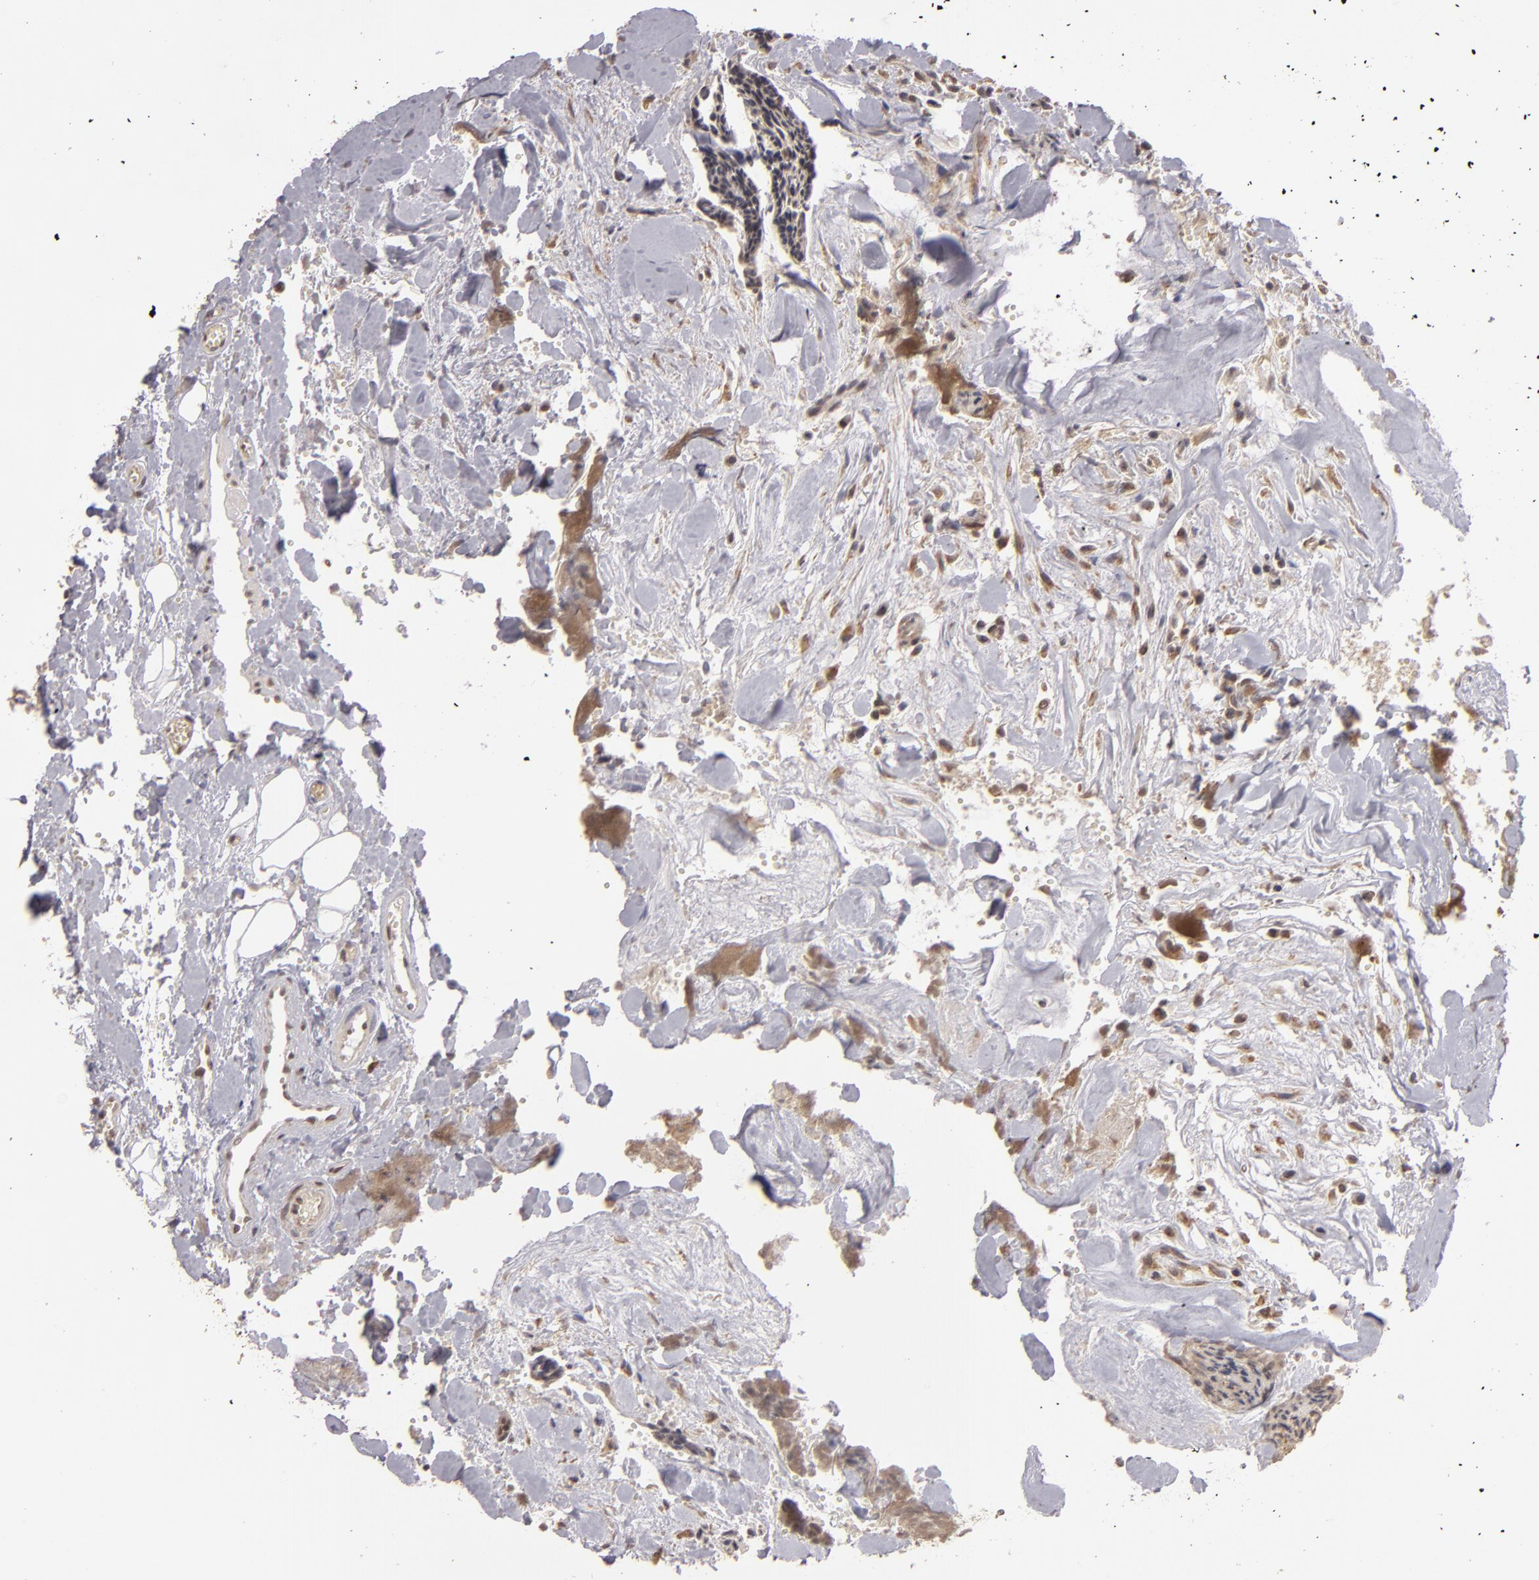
{"staining": {"intensity": "moderate", "quantity": ">75%", "location": "cytoplasmic/membranous"}, "tissue": "head and neck cancer", "cell_type": "Tumor cells", "image_type": "cancer", "snomed": [{"axis": "morphology", "description": "Squamous cell carcinoma, NOS"}, {"axis": "topography", "description": "Salivary gland"}, {"axis": "topography", "description": "Head-Neck"}], "caption": "Protein staining of head and neck cancer (squamous cell carcinoma) tissue demonstrates moderate cytoplasmic/membranous staining in about >75% of tumor cells.", "gene": "MAPK3", "patient": {"sex": "male", "age": 70}}